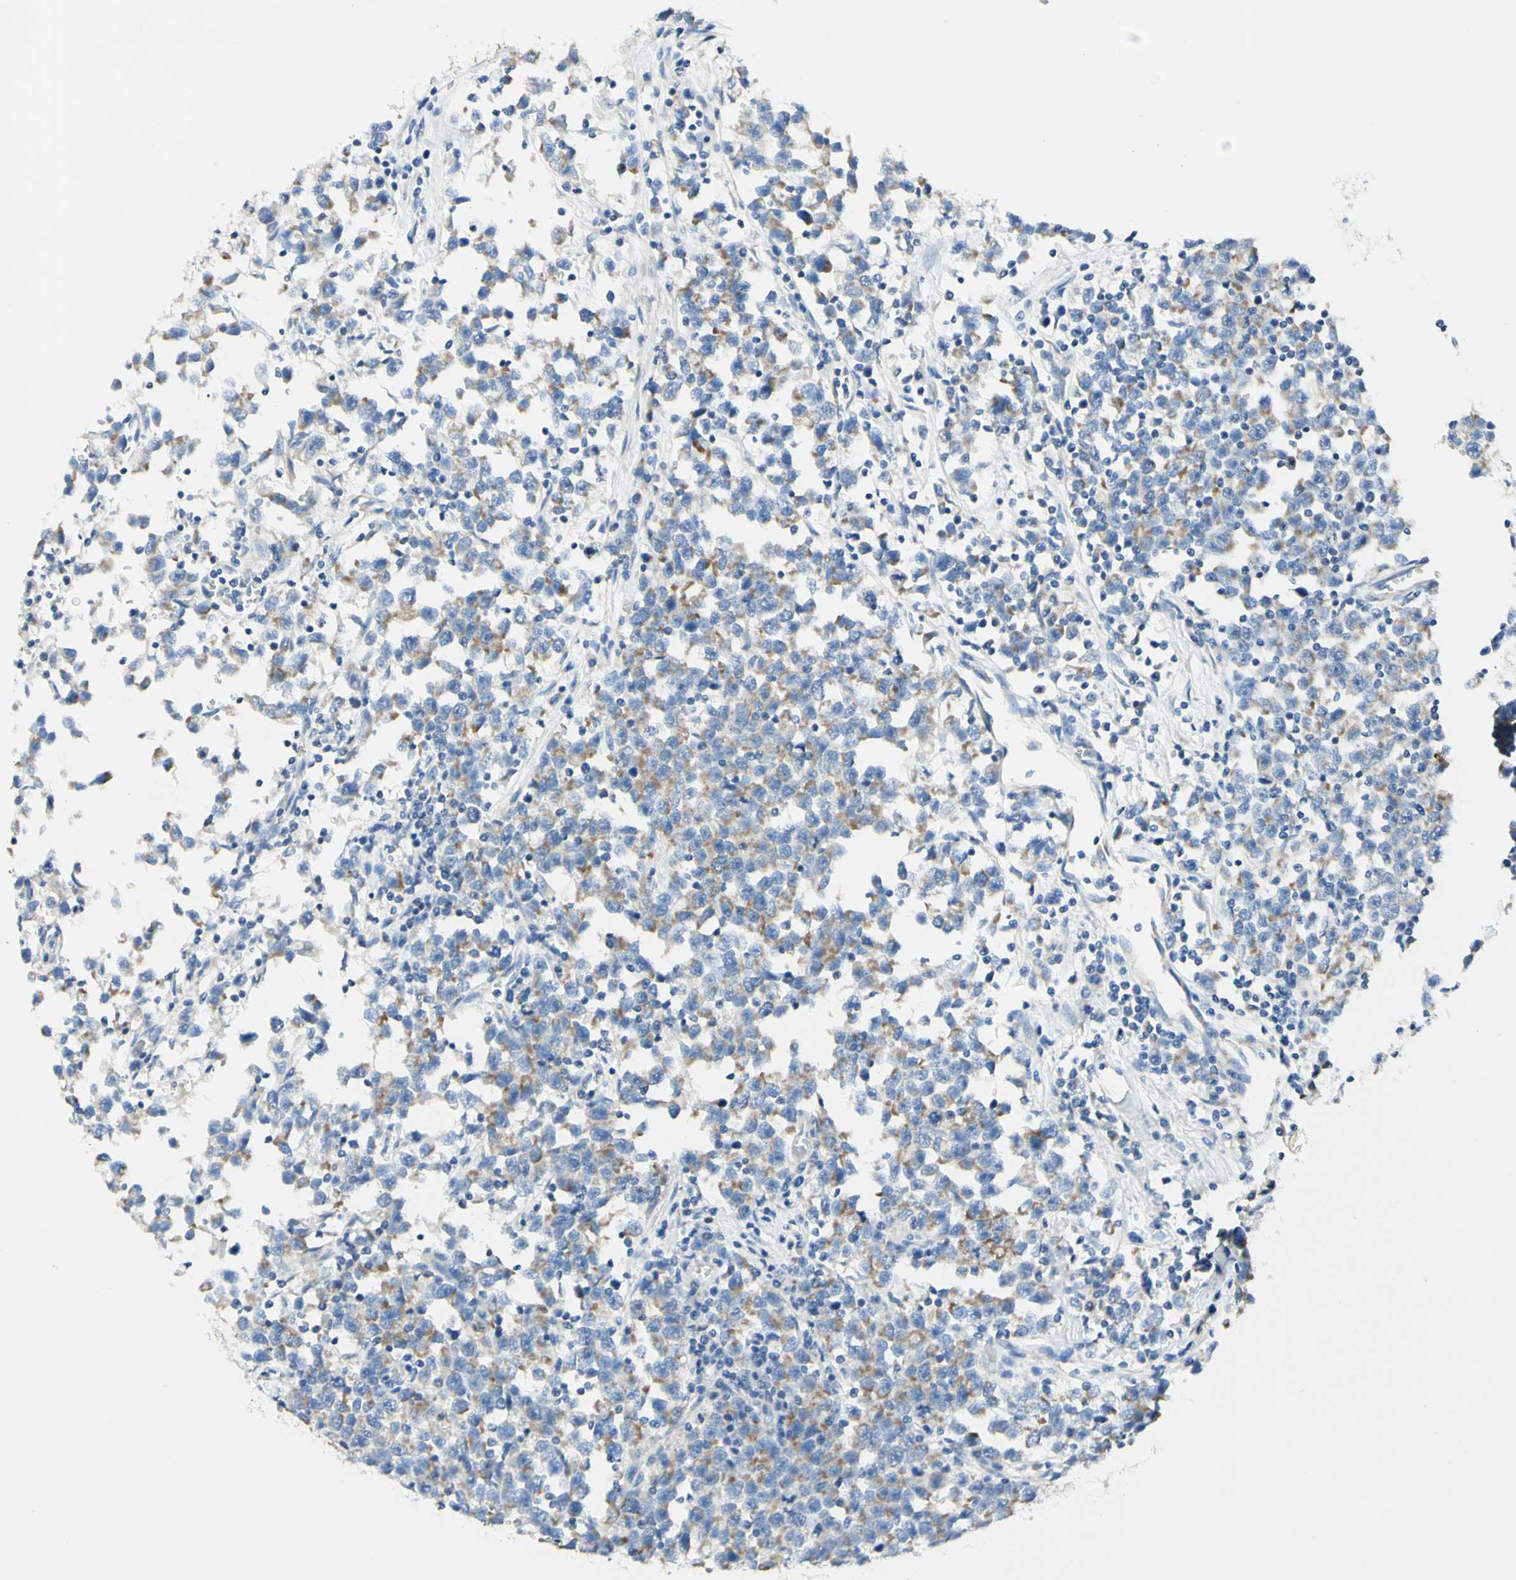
{"staining": {"intensity": "weak", "quantity": "25%-75%", "location": "cytoplasmic/membranous"}, "tissue": "testis cancer", "cell_type": "Tumor cells", "image_type": "cancer", "snomed": [{"axis": "morphology", "description": "Seminoma, NOS"}, {"axis": "topography", "description": "Testis"}], "caption": "Immunohistochemistry (IHC) image of neoplastic tissue: human testis seminoma stained using immunohistochemistry exhibits low levels of weak protein expression localized specifically in the cytoplasmic/membranous of tumor cells, appearing as a cytoplasmic/membranous brown color.", "gene": "ARMC10", "patient": {"sex": "male", "age": 43}}